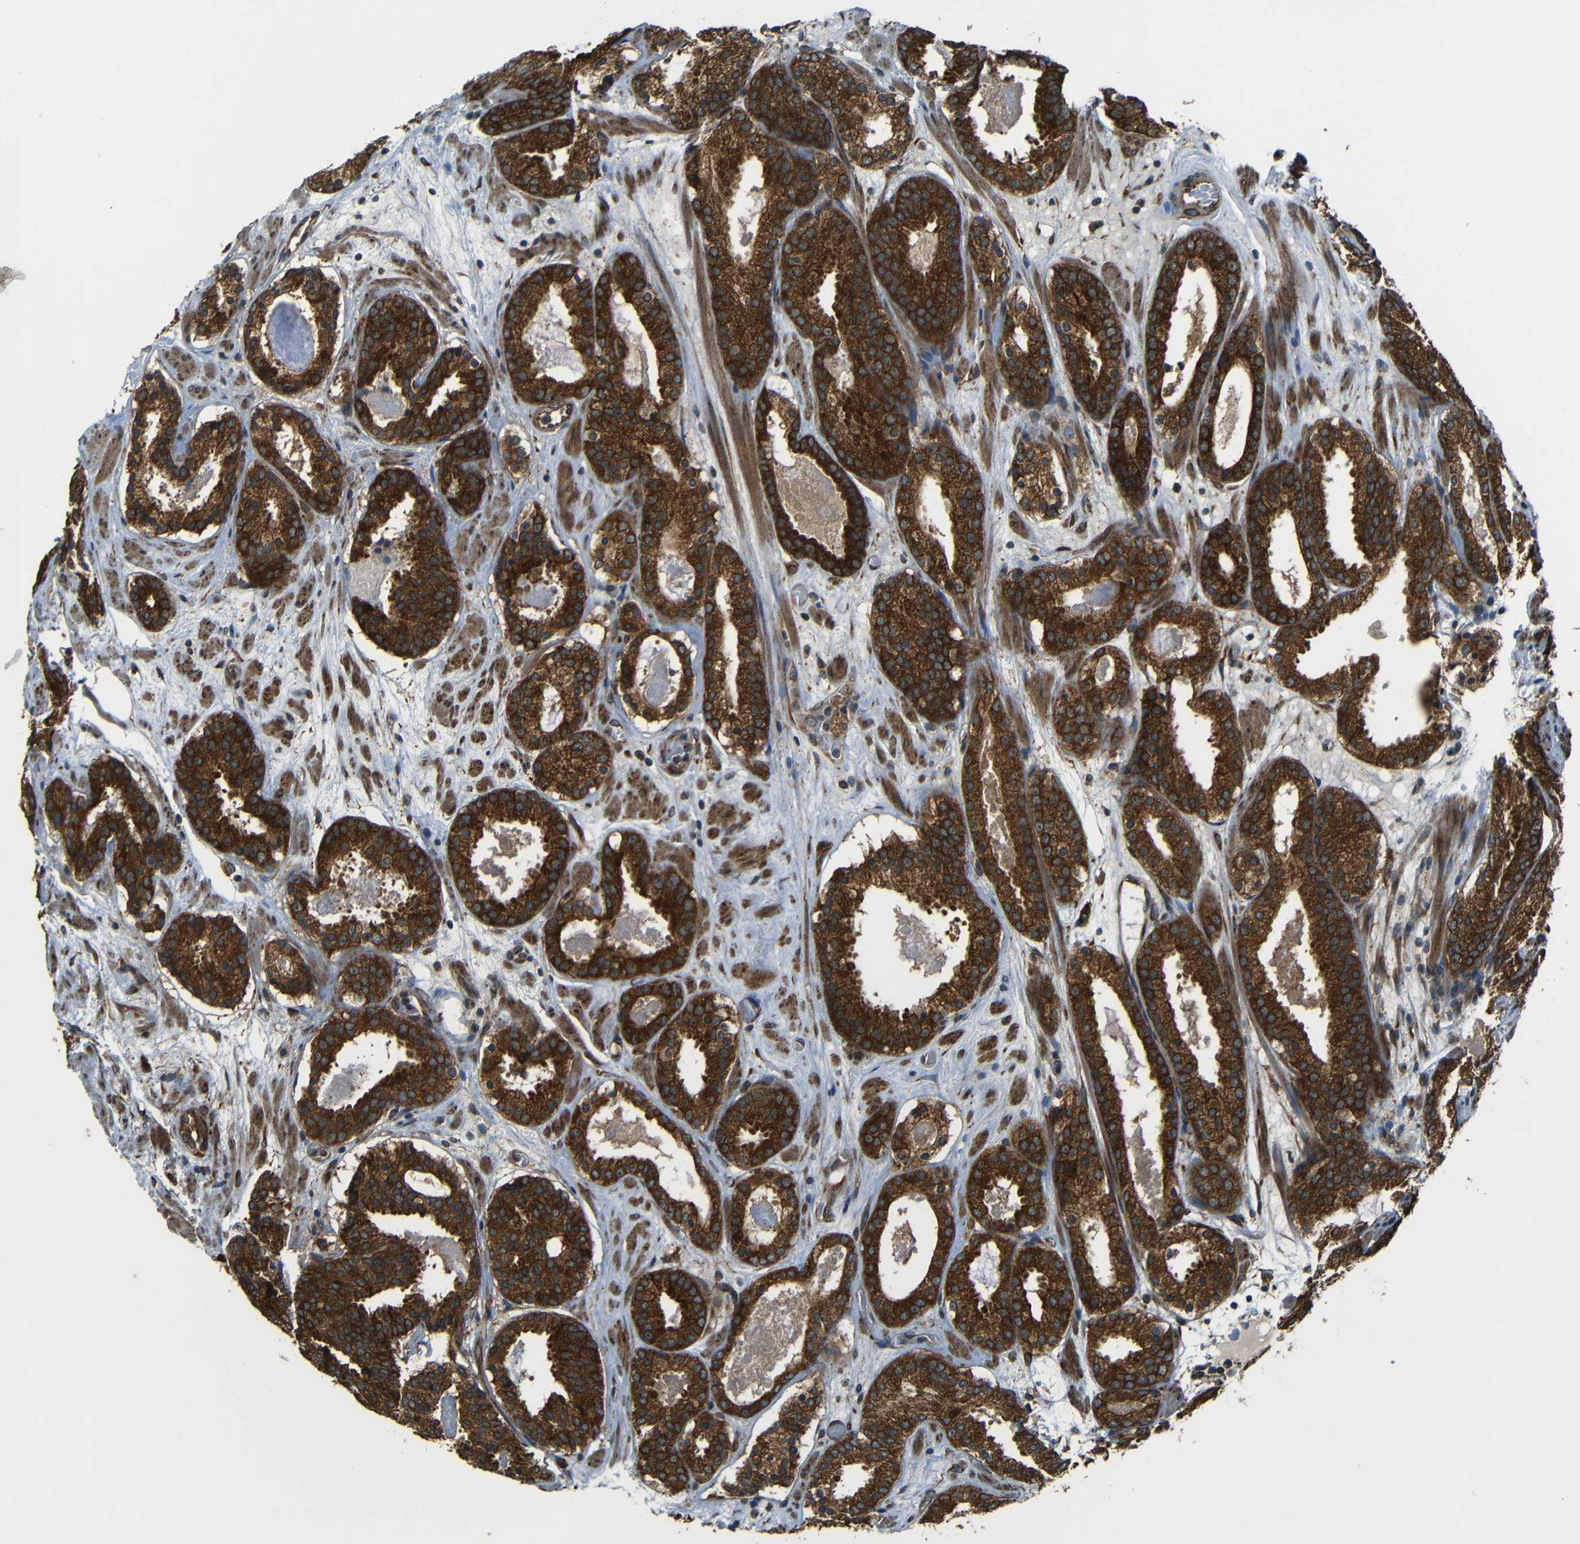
{"staining": {"intensity": "strong", "quantity": ">75%", "location": "cytoplasmic/membranous"}, "tissue": "prostate cancer", "cell_type": "Tumor cells", "image_type": "cancer", "snomed": [{"axis": "morphology", "description": "Adenocarcinoma, Low grade"}, {"axis": "topography", "description": "Prostate"}], "caption": "This photomicrograph exhibits immunohistochemistry staining of human prostate cancer (low-grade adenocarcinoma), with high strong cytoplasmic/membranous expression in approximately >75% of tumor cells.", "gene": "VAPB", "patient": {"sex": "male", "age": 69}}